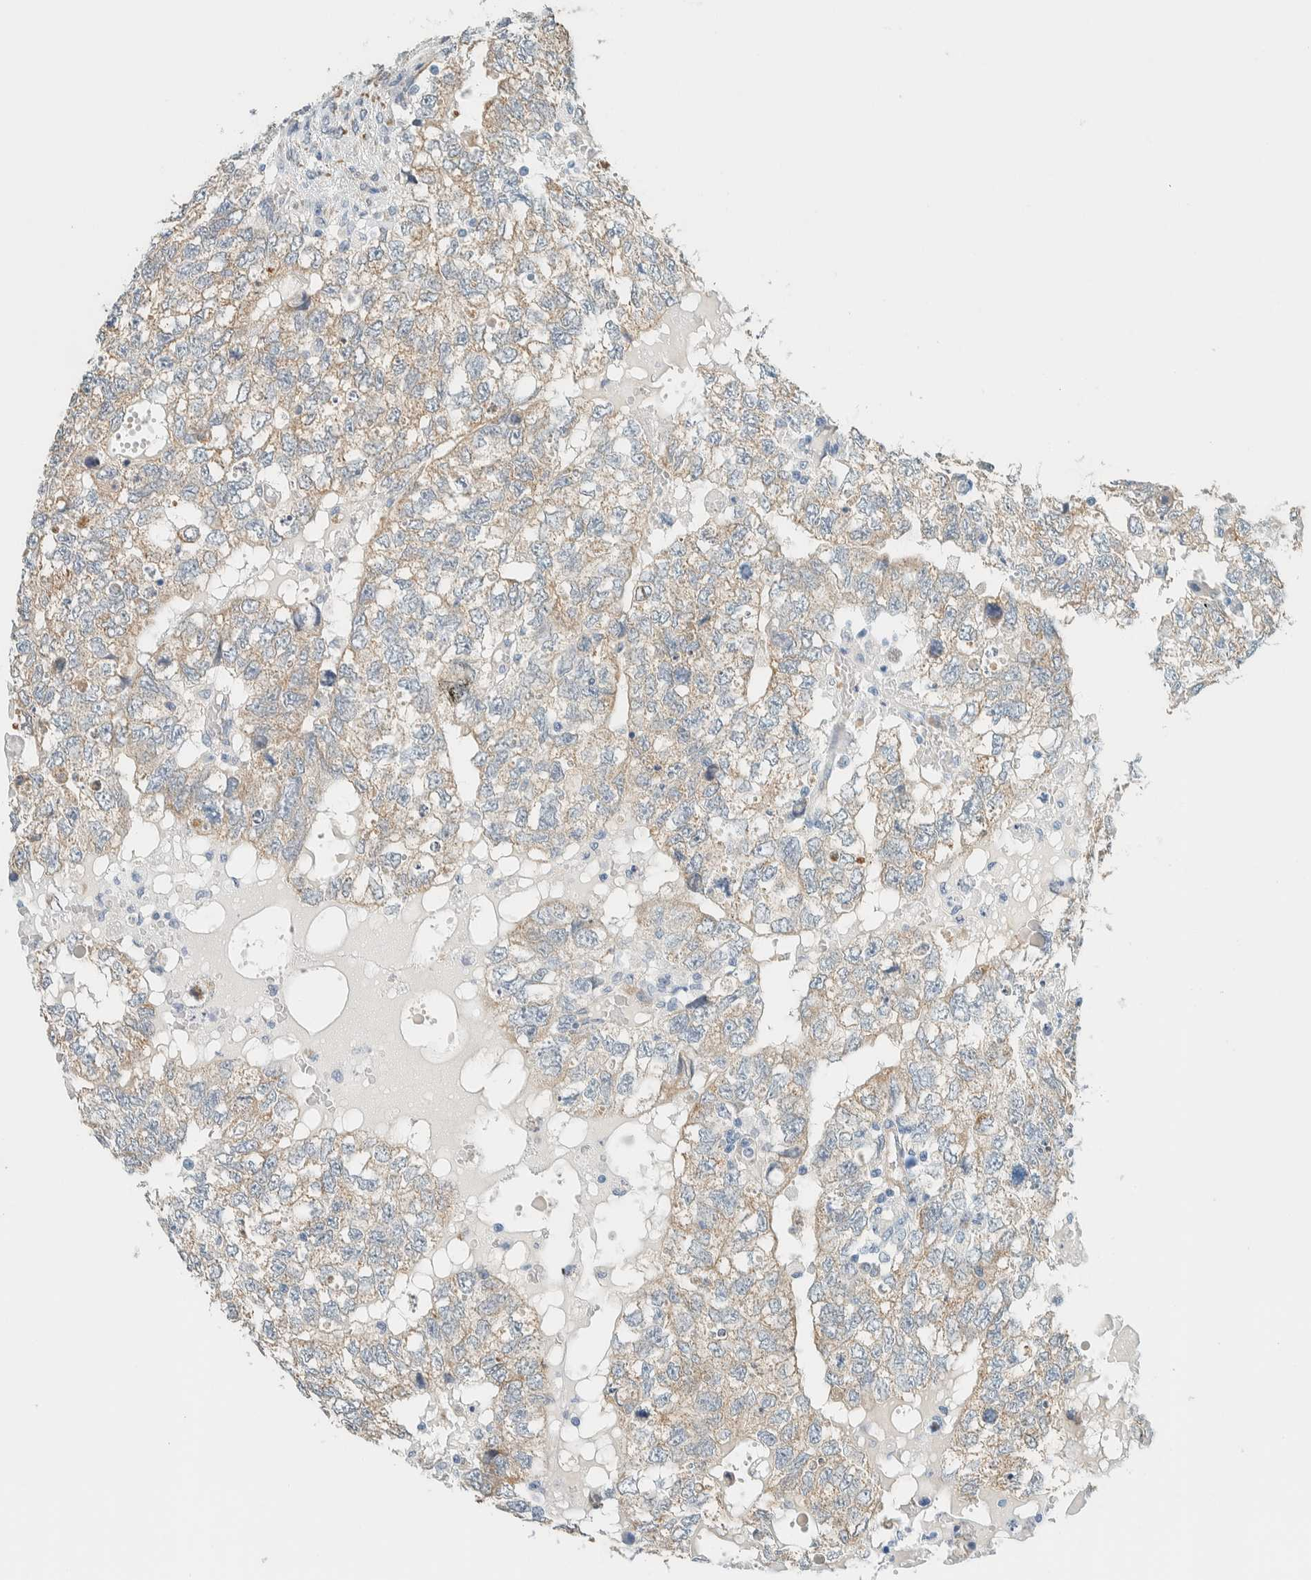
{"staining": {"intensity": "weak", "quantity": ">75%", "location": "cytoplasmic/membranous"}, "tissue": "testis cancer", "cell_type": "Tumor cells", "image_type": "cancer", "snomed": [{"axis": "morphology", "description": "Carcinoma, Embryonal, NOS"}, {"axis": "topography", "description": "Testis"}], "caption": "High-magnification brightfield microscopy of embryonal carcinoma (testis) stained with DAB (3,3'-diaminobenzidine) (brown) and counterstained with hematoxylin (blue). tumor cells exhibit weak cytoplasmic/membranous expression is identified in about>75% of cells. The staining was performed using DAB, with brown indicating positive protein expression. Nuclei are stained blue with hematoxylin.", "gene": "ALDH7A1", "patient": {"sex": "male", "age": 36}}